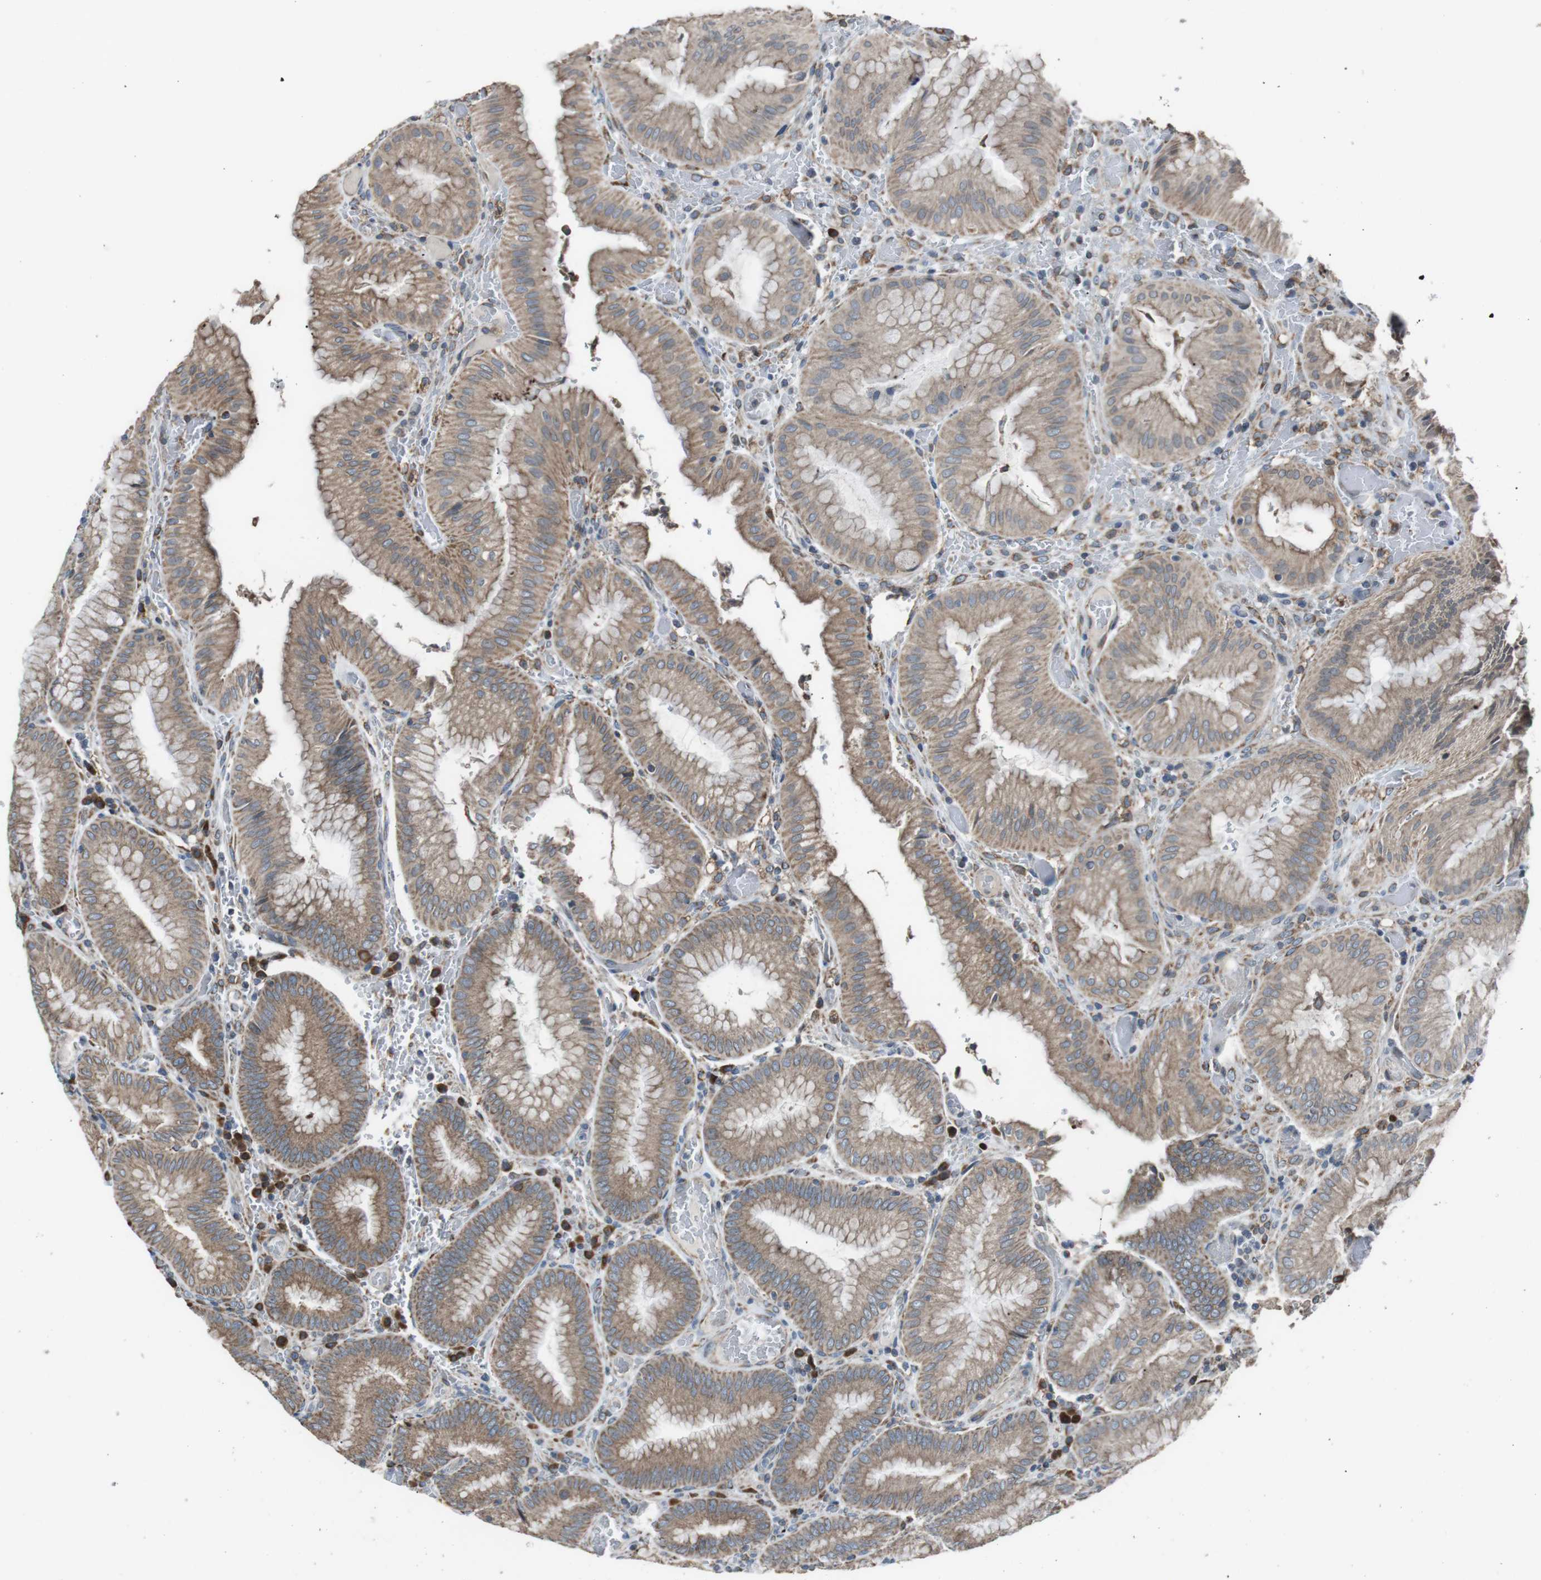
{"staining": {"intensity": "moderate", "quantity": ">75%", "location": "cytoplasmic/membranous"}, "tissue": "stomach", "cell_type": "Glandular cells", "image_type": "normal", "snomed": [{"axis": "morphology", "description": "Normal tissue, NOS"}, {"axis": "morphology", "description": "Carcinoid, malignant, NOS"}, {"axis": "topography", "description": "Stomach, upper"}], "caption": "Glandular cells exhibit moderate cytoplasmic/membranous expression in about >75% of cells in normal stomach. (DAB IHC, brown staining for protein, blue staining for nuclei).", "gene": "CISD2", "patient": {"sex": "male", "age": 39}}